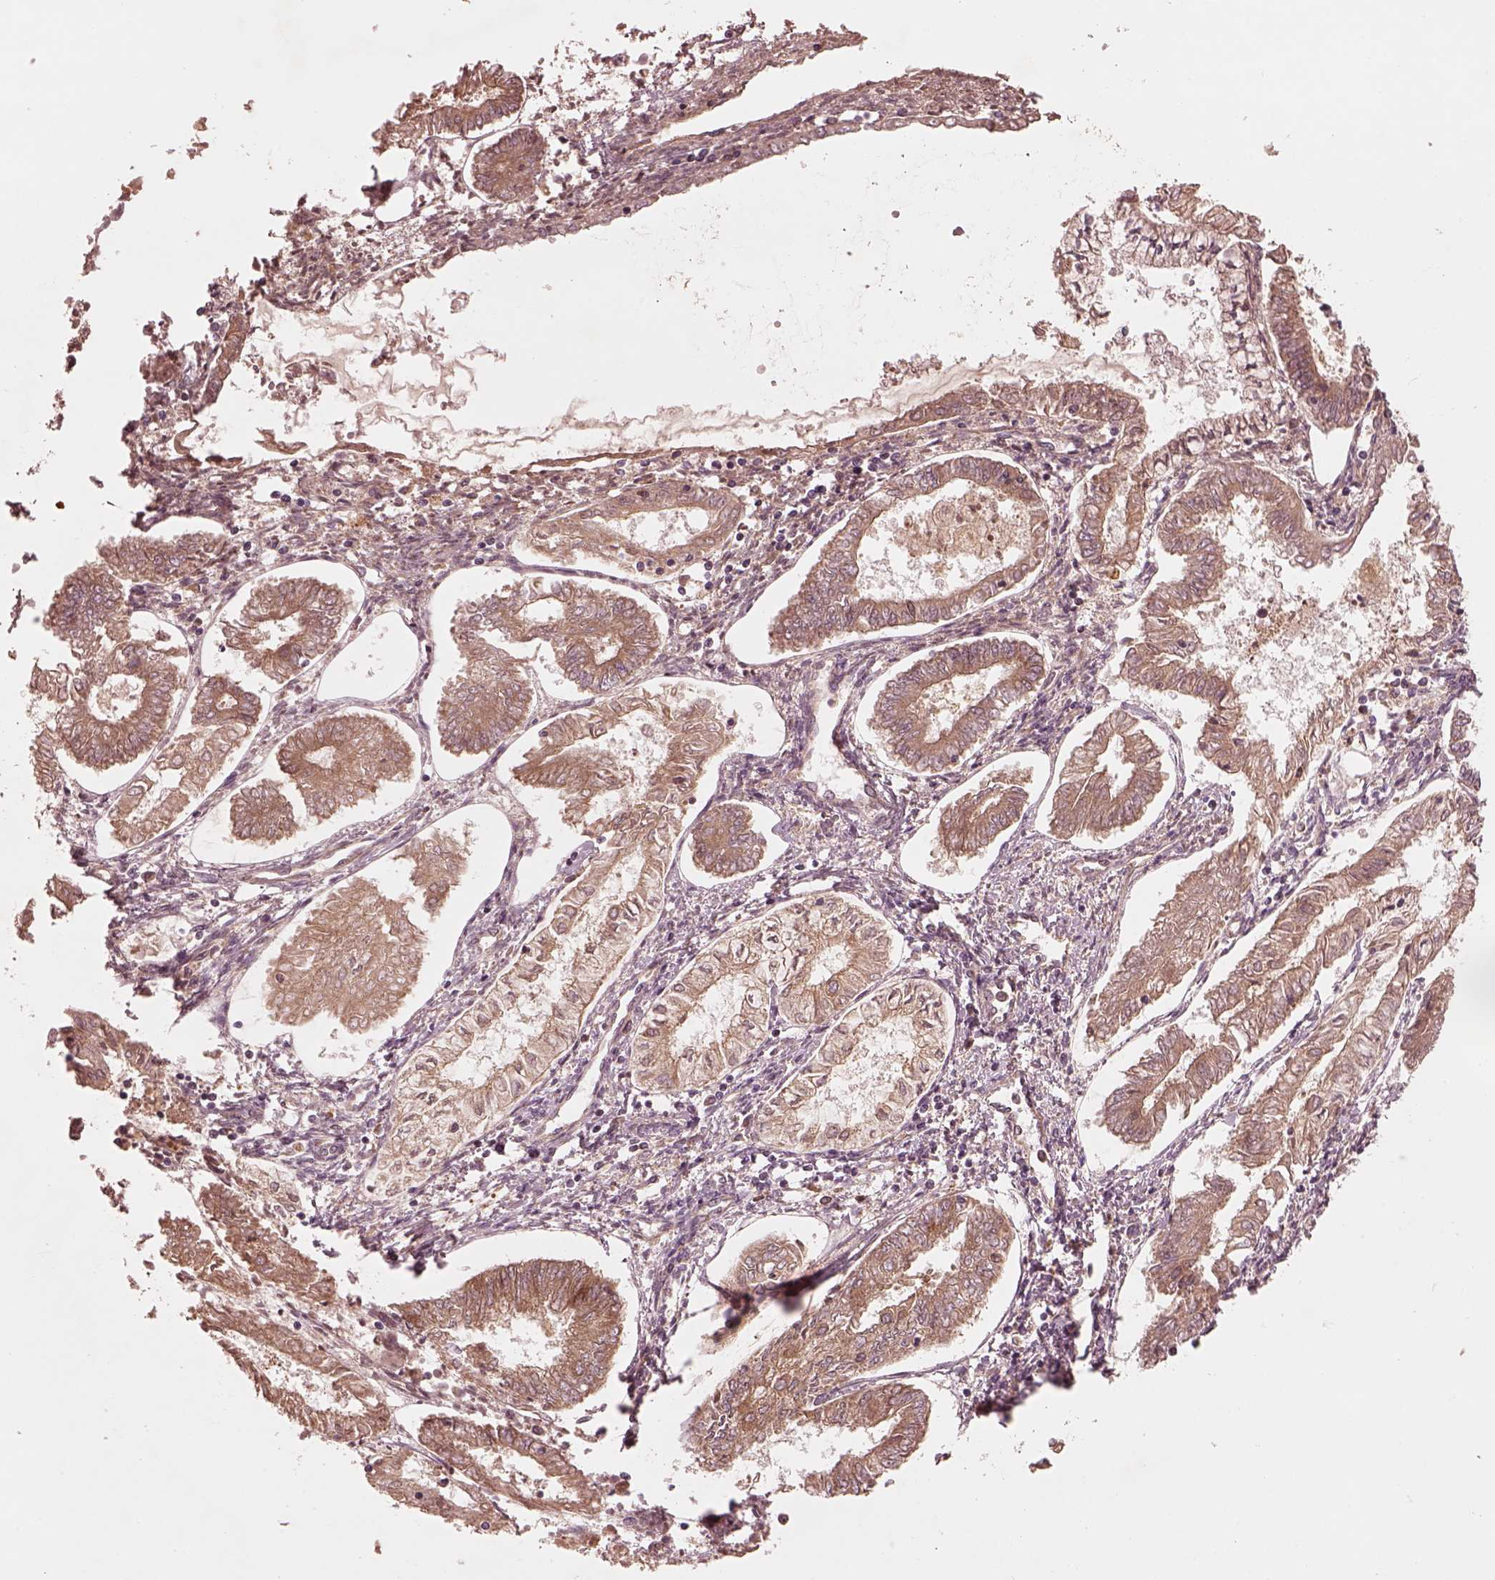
{"staining": {"intensity": "weak", "quantity": ">75%", "location": "cytoplasmic/membranous"}, "tissue": "endometrial cancer", "cell_type": "Tumor cells", "image_type": "cancer", "snomed": [{"axis": "morphology", "description": "Adenocarcinoma, NOS"}, {"axis": "topography", "description": "Endometrium"}], "caption": "Immunohistochemical staining of adenocarcinoma (endometrial) reveals weak cytoplasmic/membranous protein positivity in approximately >75% of tumor cells.", "gene": "PIK3R2", "patient": {"sex": "female", "age": 68}}